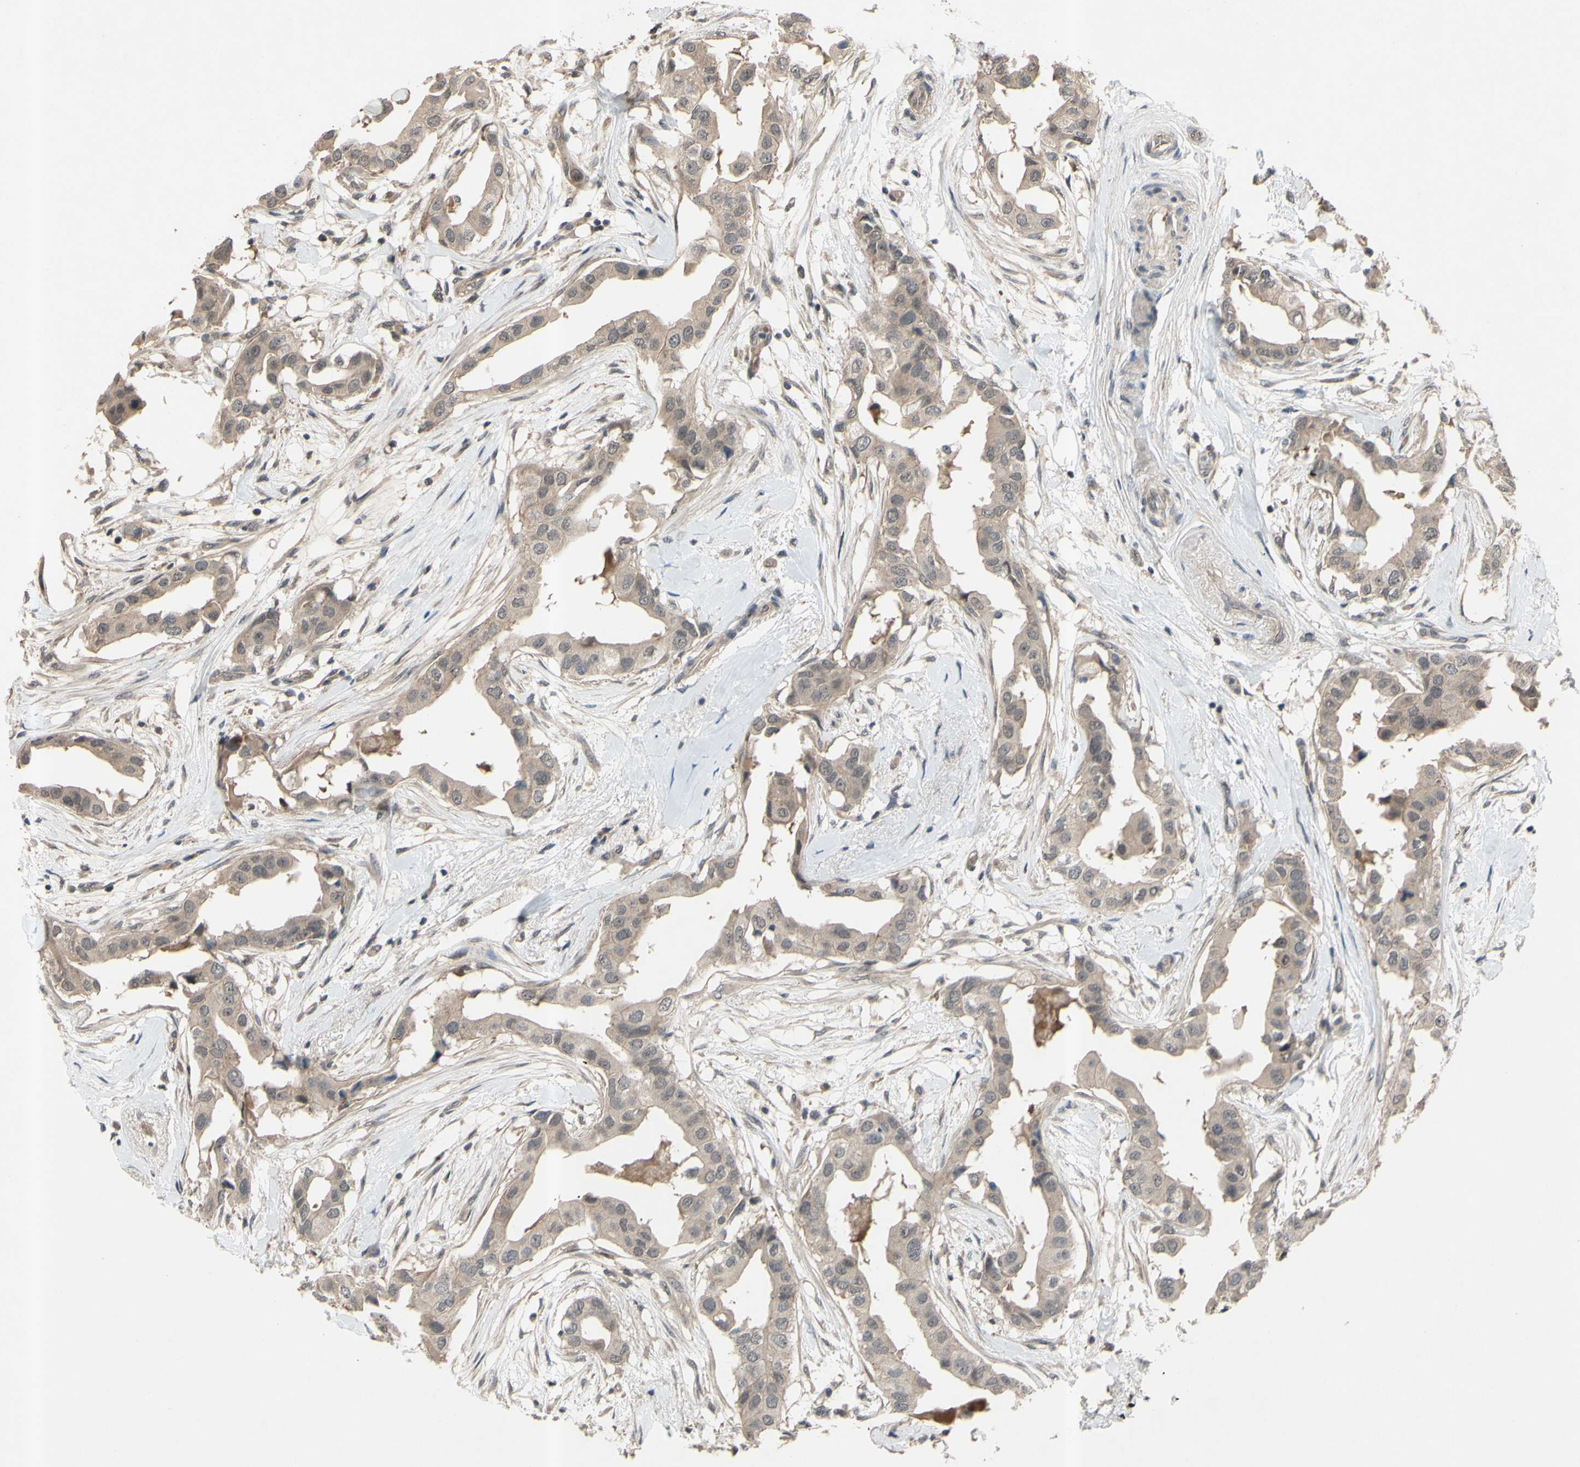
{"staining": {"intensity": "weak", "quantity": ">75%", "location": "cytoplasmic/membranous"}, "tissue": "breast cancer", "cell_type": "Tumor cells", "image_type": "cancer", "snomed": [{"axis": "morphology", "description": "Duct carcinoma"}, {"axis": "topography", "description": "Breast"}], "caption": "Protein analysis of intraductal carcinoma (breast) tissue shows weak cytoplasmic/membranous staining in approximately >75% of tumor cells.", "gene": "ALK", "patient": {"sex": "female", "age": 40}}